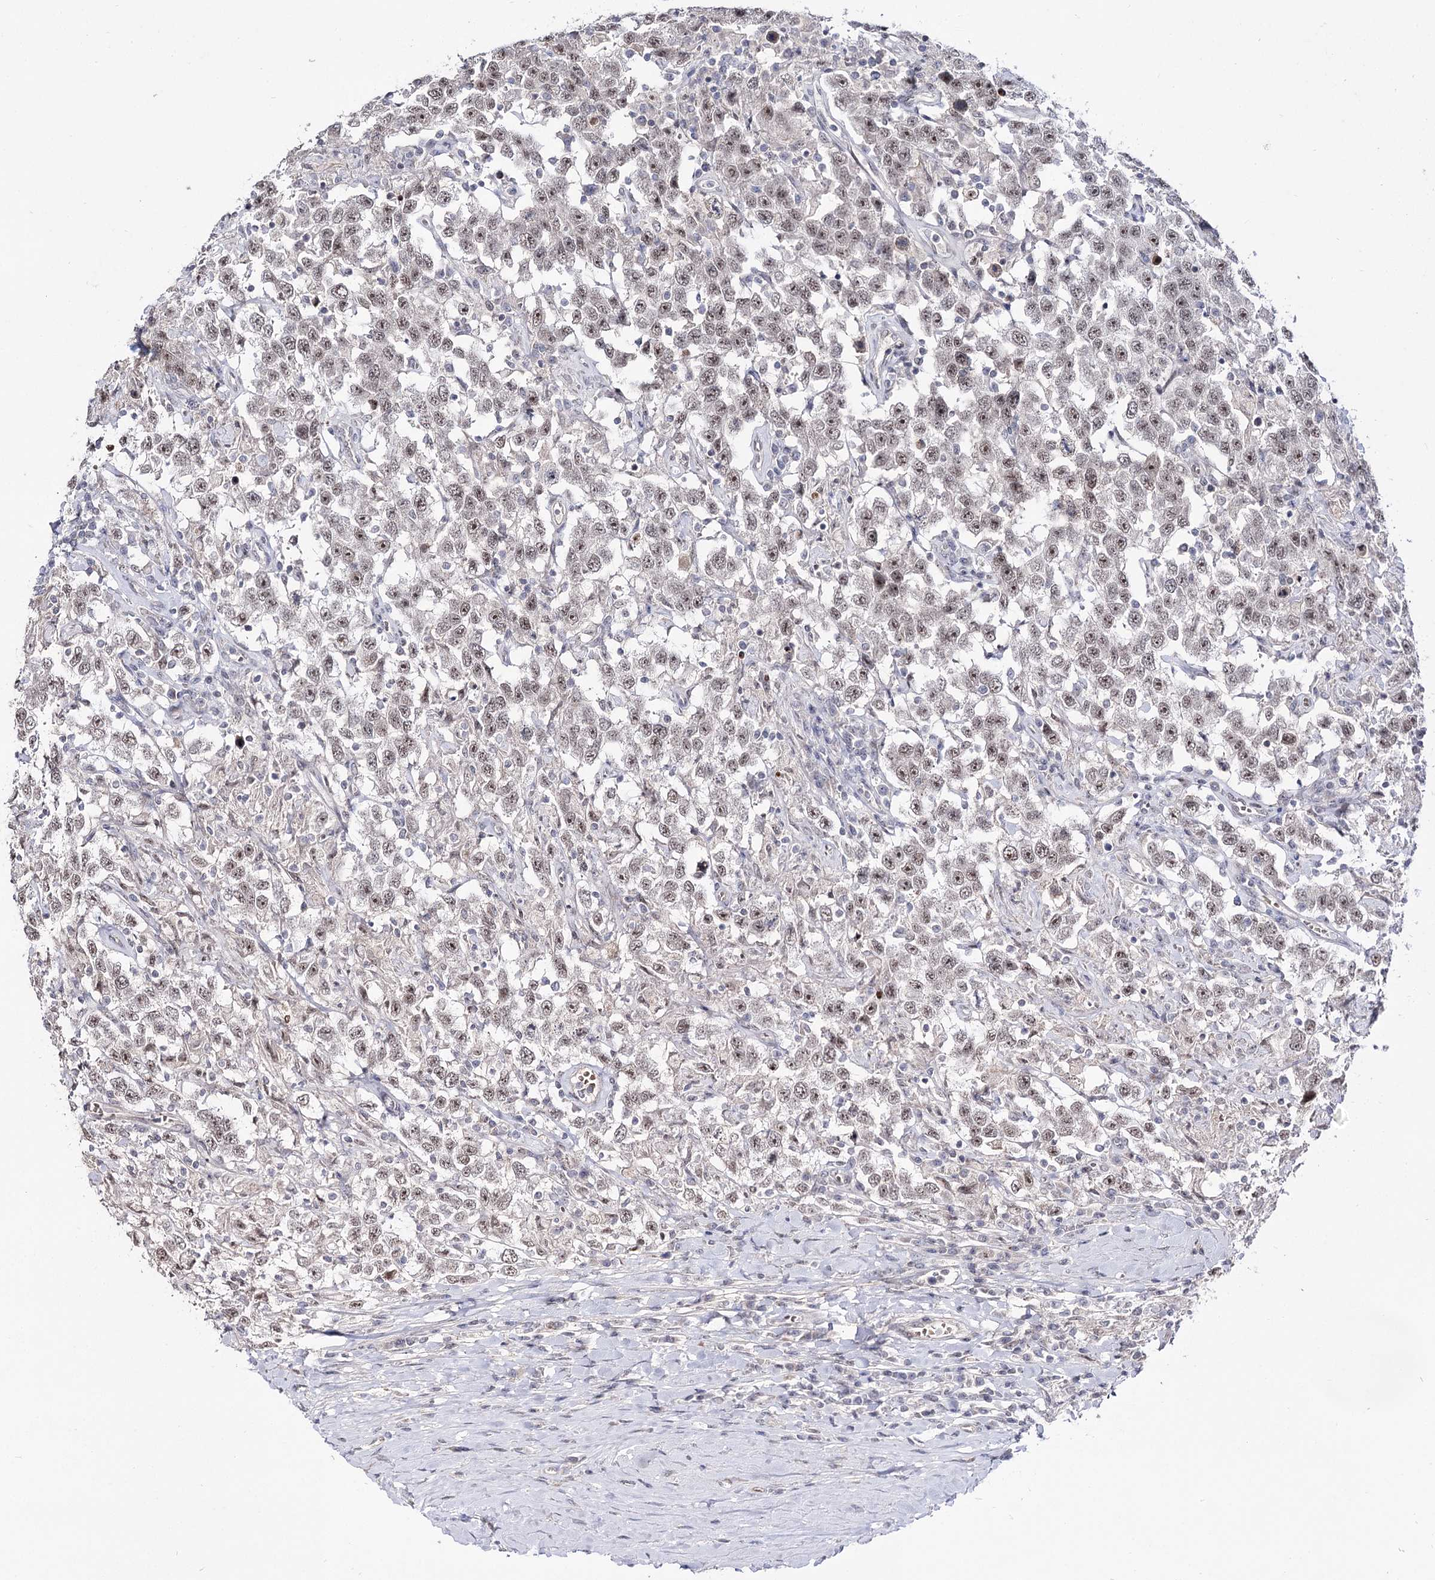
{"staining": {"intensity": "weak", "quantity": "25%-75%", "location": "nuclear"}, "tissue": "testis cancer", "cell_type": "Tumor cells", "image_type": "cancer", "snomed": [{"axis": "morphology", "description": "Seminoma, NOS"}, {"axis": "topography", "description": "Testis"}], "caption": "Protein staining of seminoma (testis) tissue exhibits weak nuclear positivity in approximately 25%-75% of tumor cells.", "gene": "RRP9", "patient": {"sex": "male", "age": 41}}